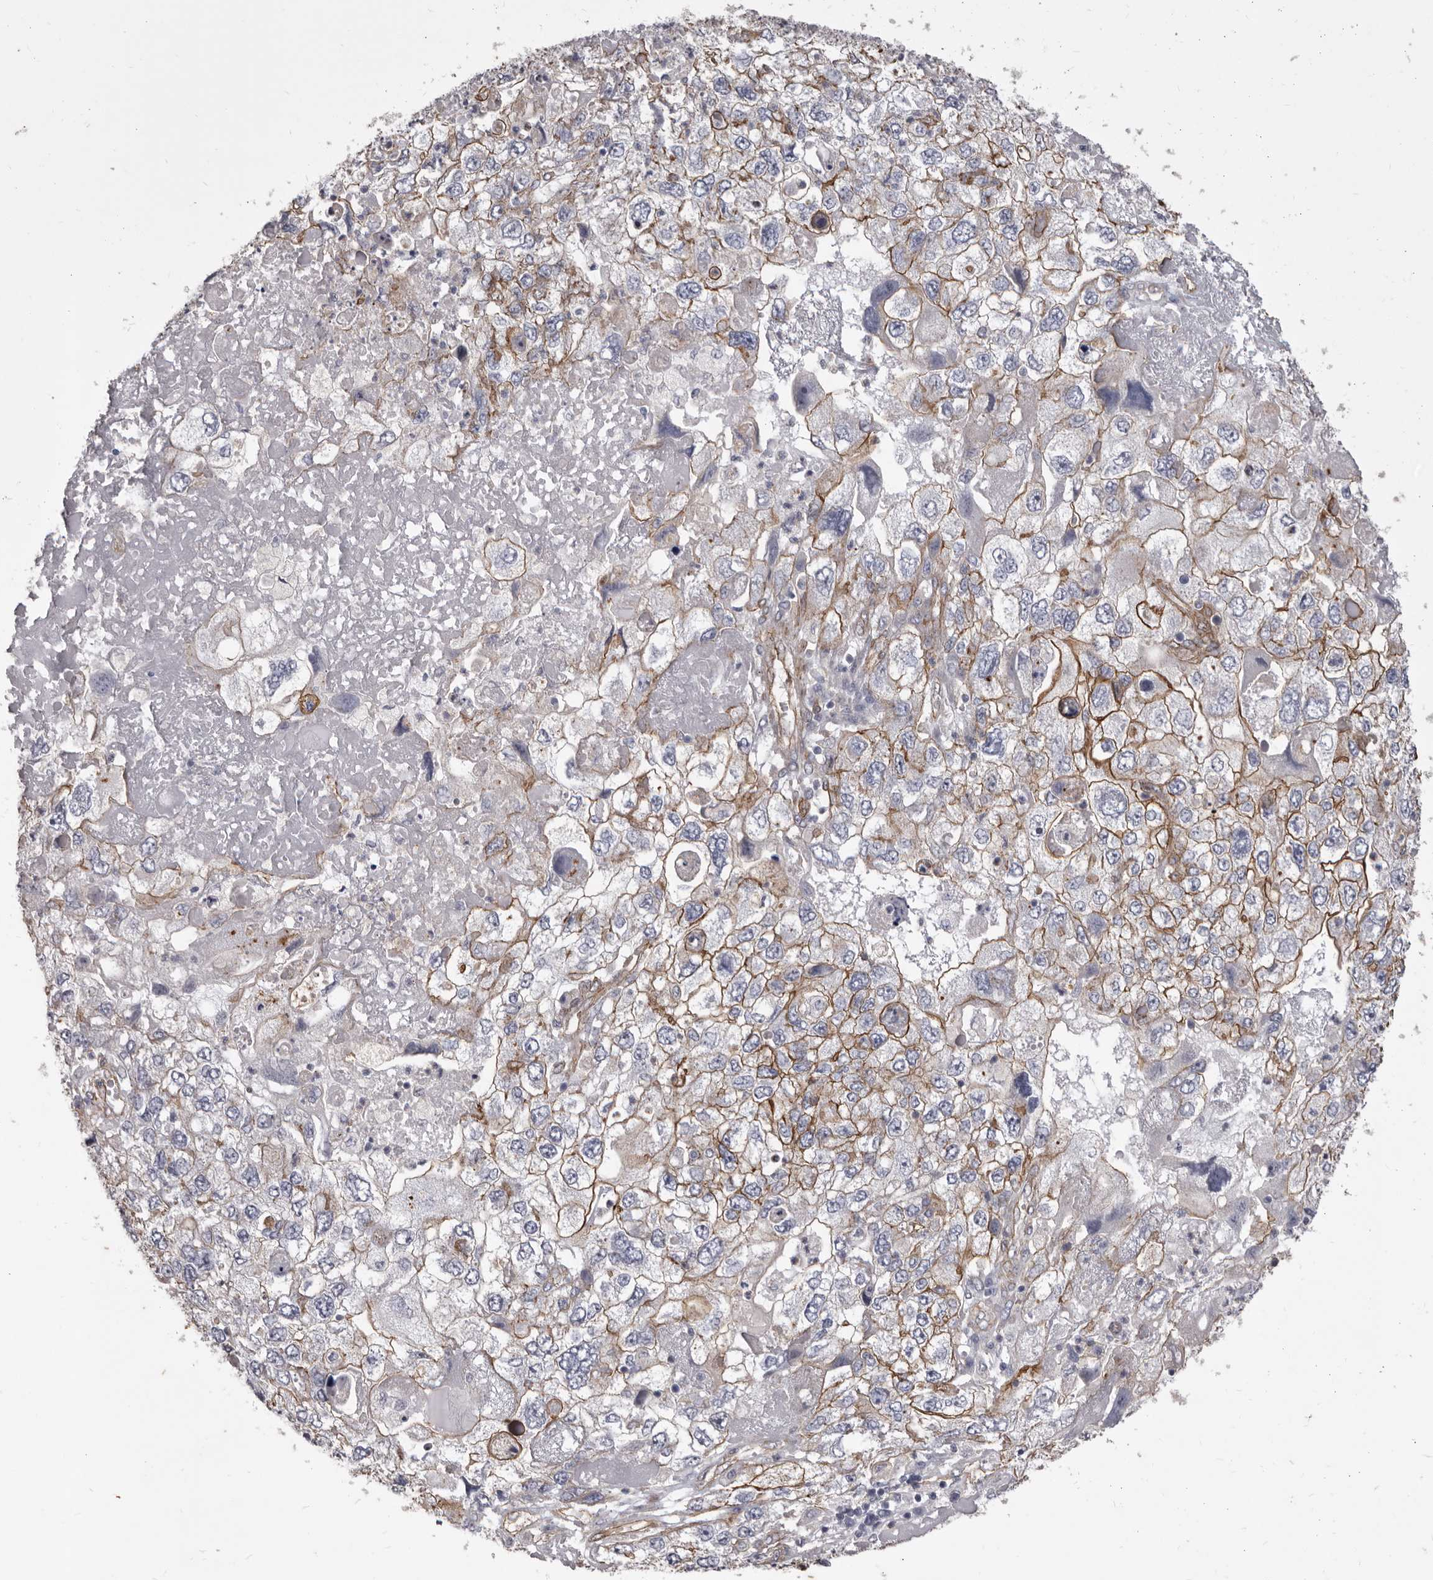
{"staining": {"intensity": "moderate", "quantity": "25%-75%", "location": "cytoplasmic/membranous"}, "tissue": "endometrial cancer", "cell_type": "Tumor cells", "image_type": "cancer", "snomed": [{"axis": "morphology", "description": "Adenocarcinoma, NOS"}, {"axis": "topography", "description": "Endometrium"}], "caption": "Moderate cytoplasmic/membranous positivity is identified in approximately 25%-75% of tumor cells in adenocarcinoma (endometrial). (DAB (3,3'-diaminobenzidine) IHC with brightfield microscopy, high magnification).", "gene": "P2RX6", "patient": {"sex": "female", "age": 49}}